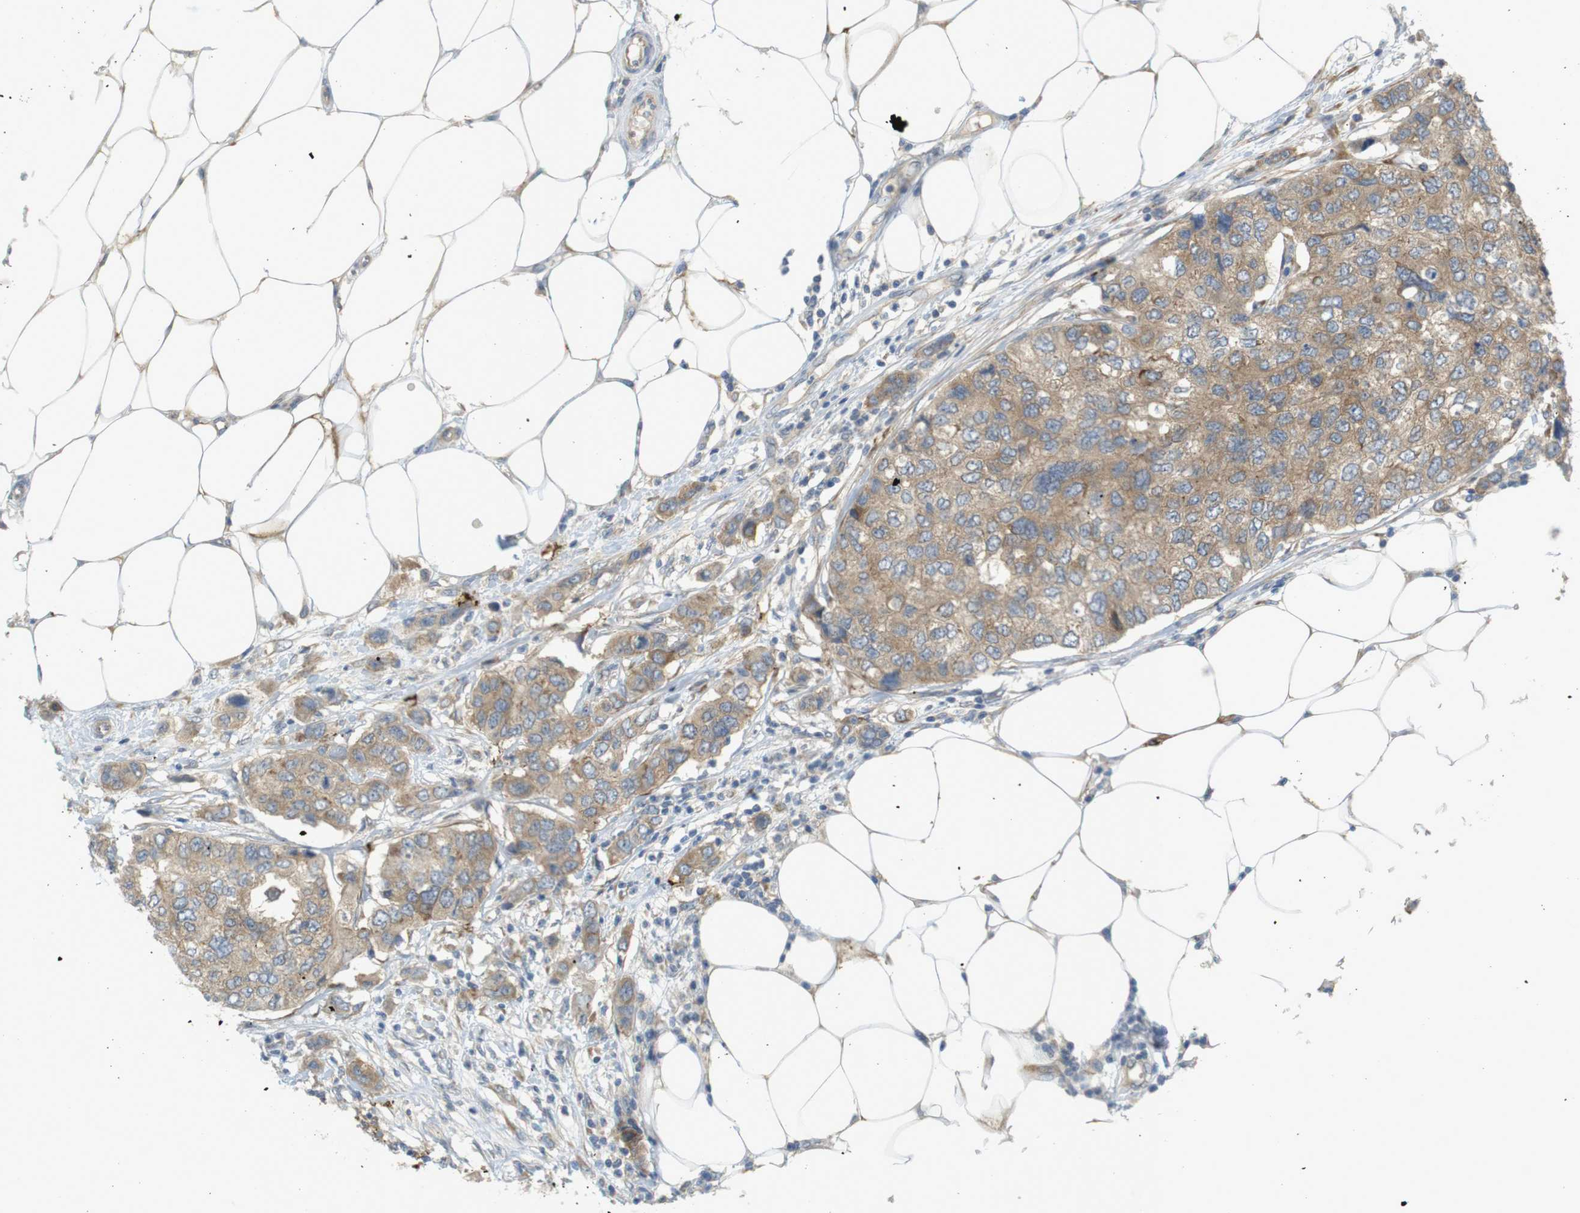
{"staining": {"intensity": "moderate", "quantity": ">75%", "location": "cytoplasmic/membranous"}, "tissue": "breast cancer", "cell_type": "Tumor cells", "image_type": "cancer", "snomed": [{"axis": "morphology", "description": "Duct carcinoma"}, {"axis": "topography", "description": "Breast"}], "caption": "The micrograph shows immunohistochemical staining of breast cancer (intraductal carcinoma). There is moderate cytoplasmic/membranous staining is present in about >75% of tumor cells.", "gene": "GJC3", "patient": {"sex": "female", "age": 50}}